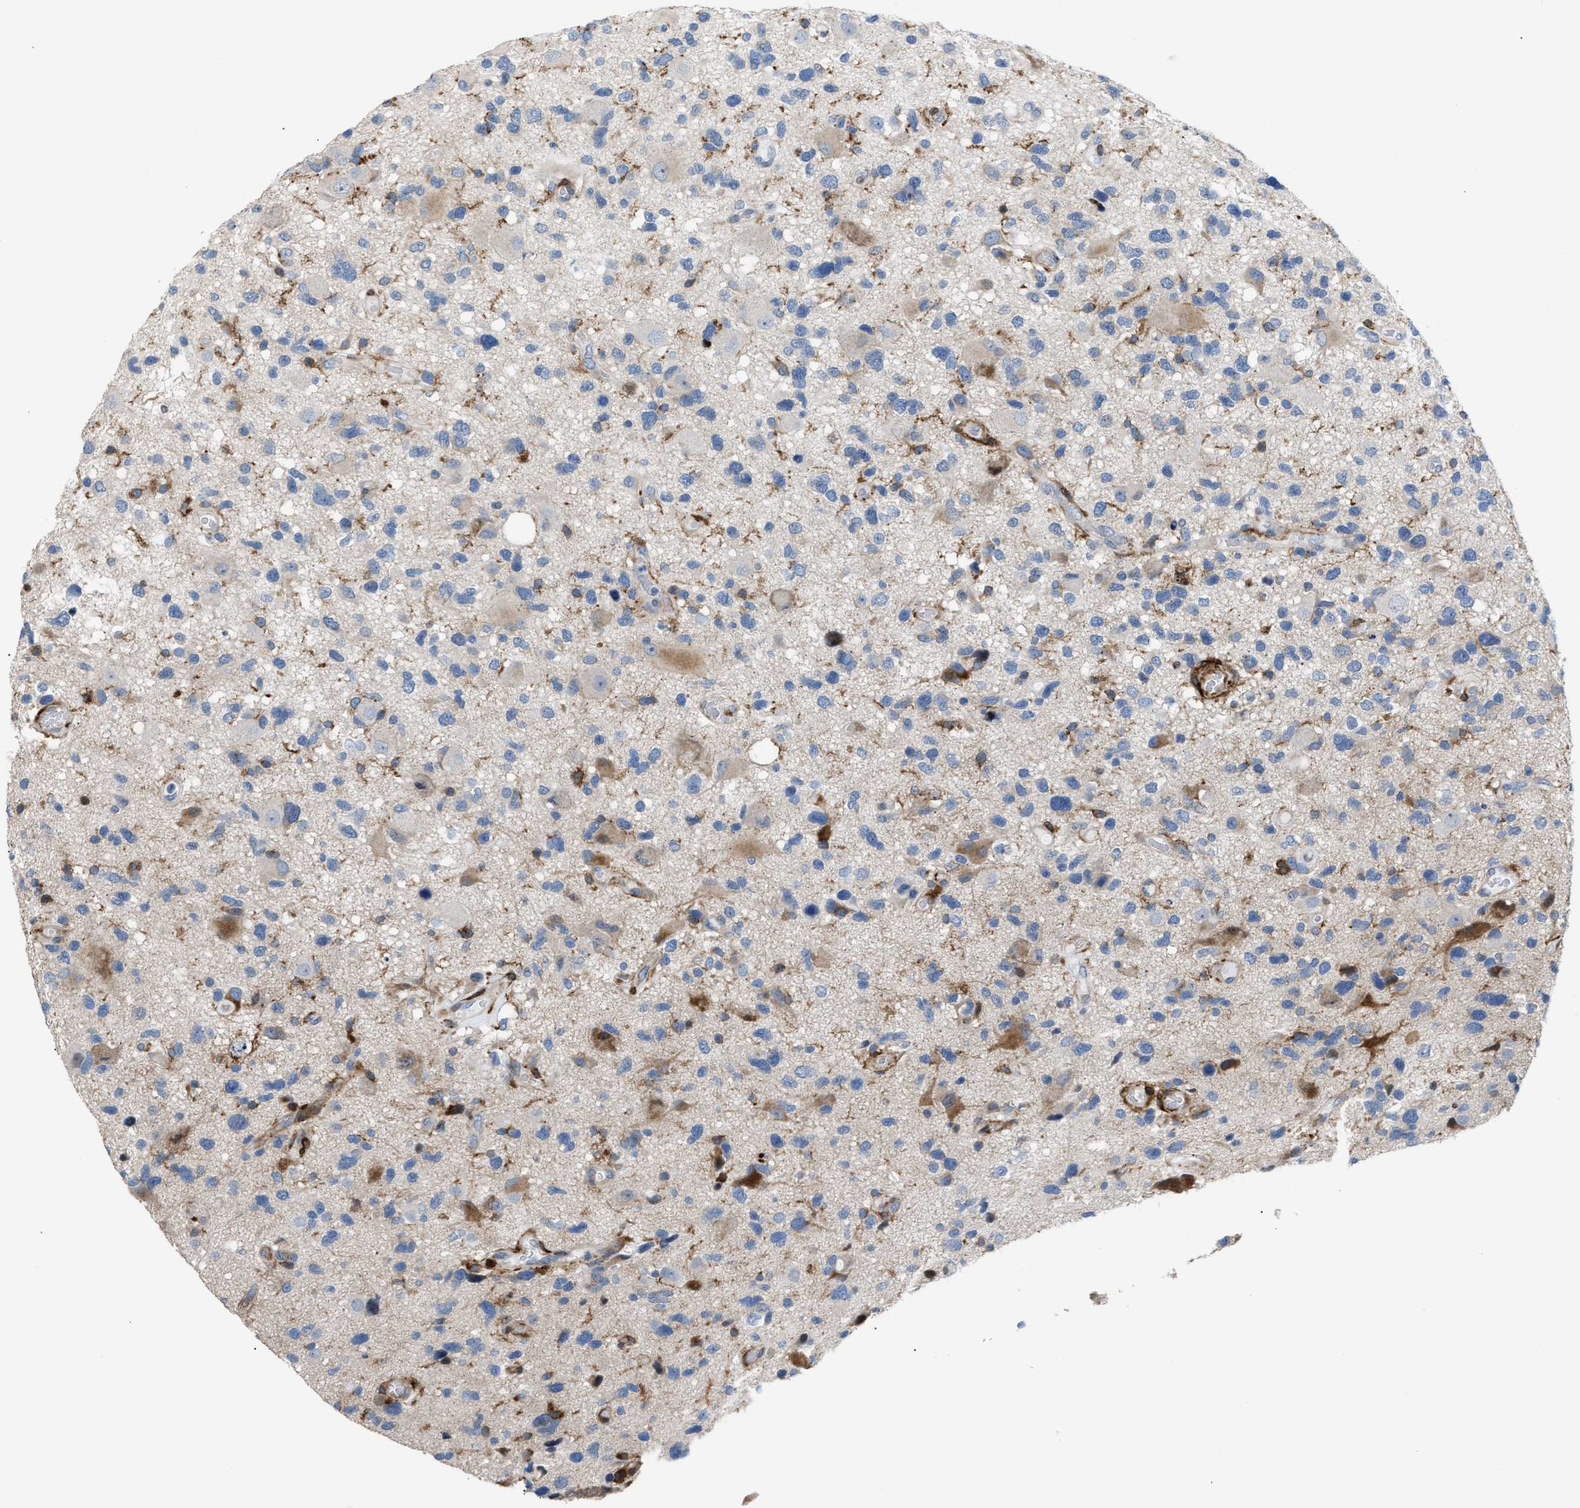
{"staining": {"intensity": "moderate", "quantity": "<25%", "location": "cytoplasmic/membranous"}, "tissue": "glioma", "cell_type": "Tumor cells", "image_type": "cancer", "snomed": [{"axis": "morphology", "description": "Glioma, malignant, High grade"}, {"axis": "topography", "description": "Brain"}], "caption": "Glioma was stained to show a protein in brown. There is low levels of moderate cytoplasmic/membranous positivity in approximately <25% of tumor cells. Using DAB (3,3'-diaminobenzidine) (brown) and hematoxylin (blue) stains, captured at high magnification using brightfield microscopy.", "gene": "ATP9A", "patient": {"sex": "male", "age": 33}}